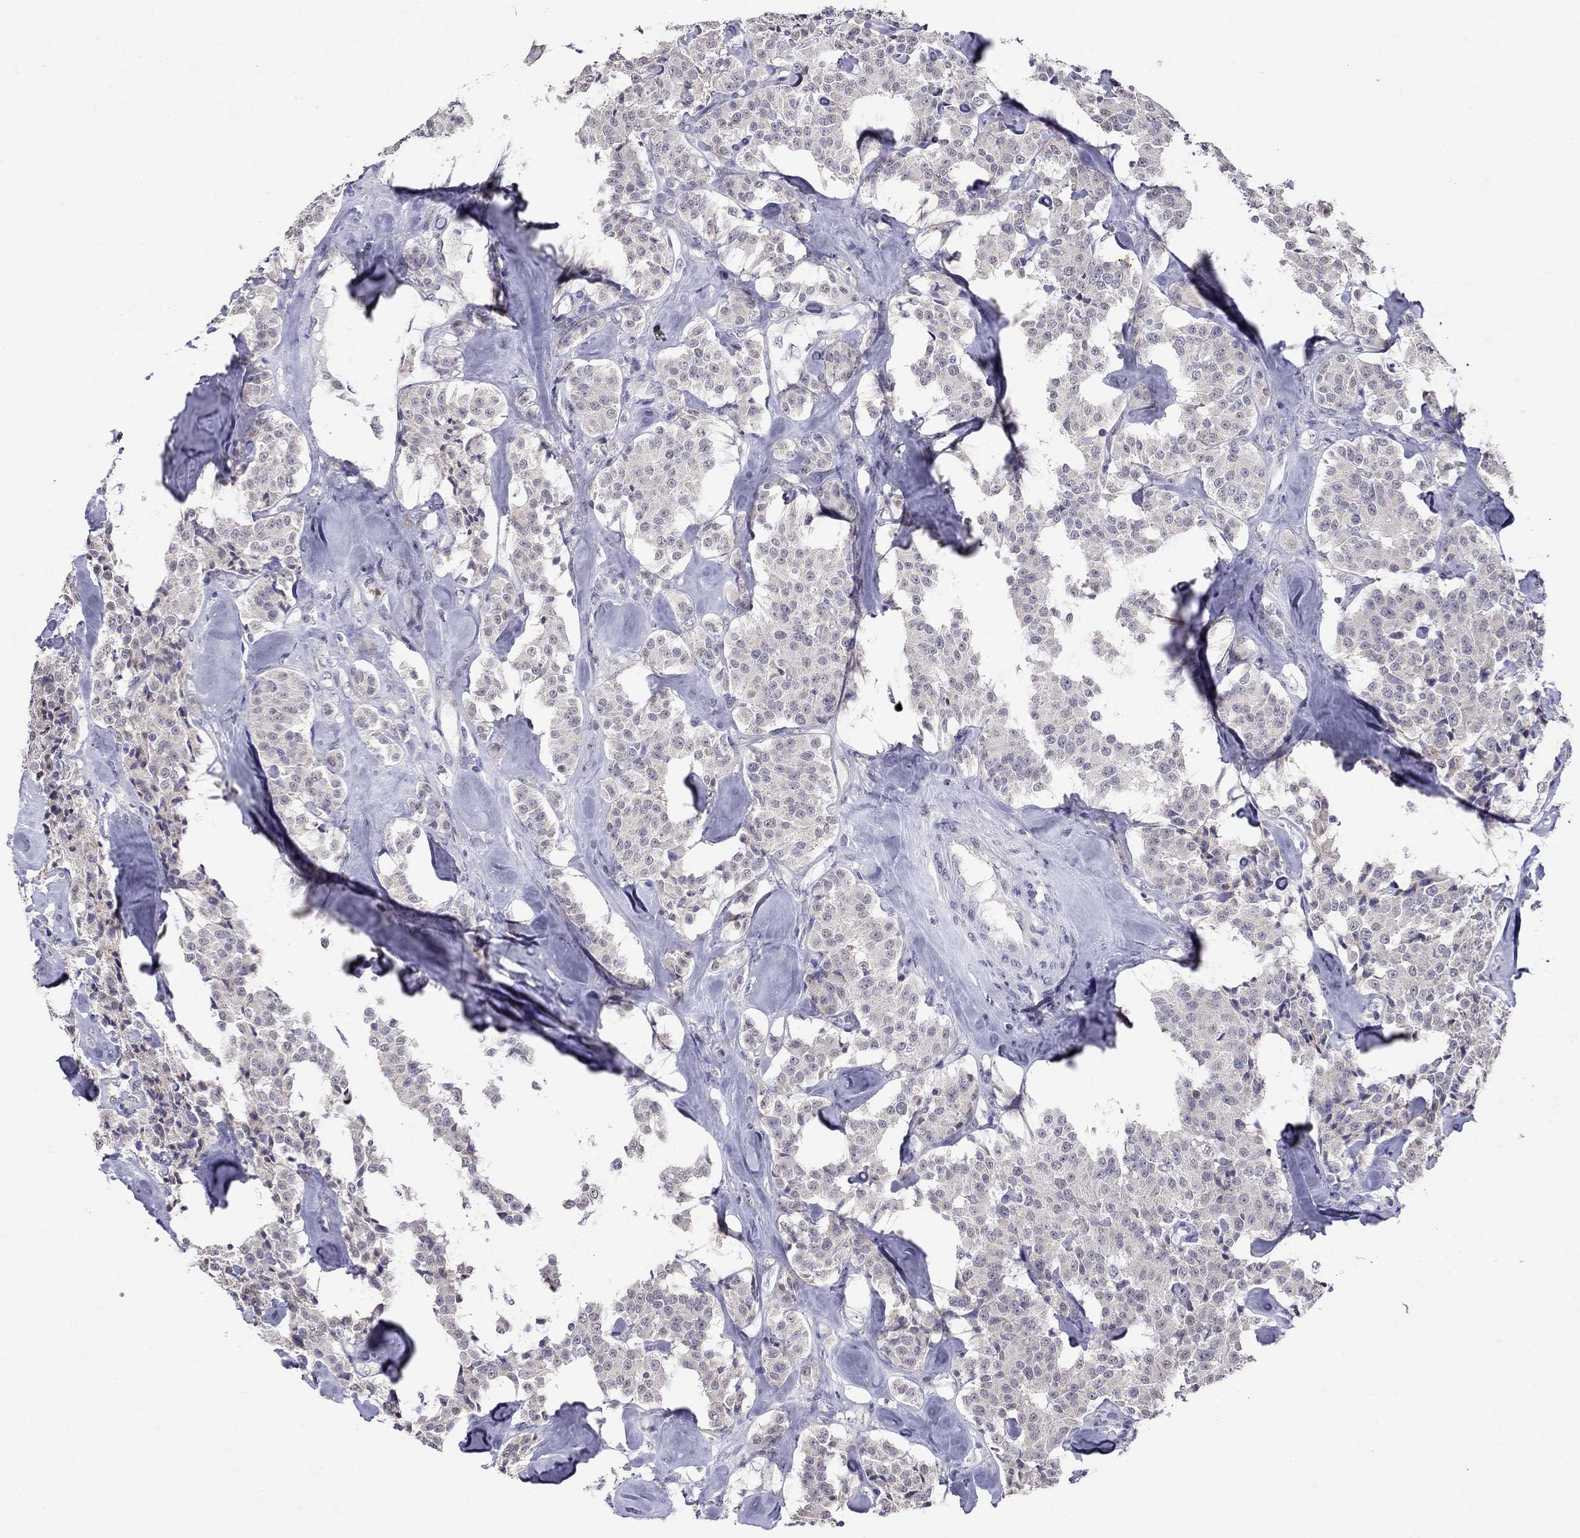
{"staining": {"intensity": "negative", "quantity": "none", "location": "none"}, "tissue": "carcinoid", "cell_type": "Tumor cells", "image_type": "cancer", "snomed": [{"axis": "morphology", "description": "Carcinoid, malignant, NOS"}, {"axis": "topography", "description": "Pancreas"}], "caption": "A micrograph of human carcinoid is negative for staining in tumor cells. (Stains: DAB IHC with hematoxylin counter stain, Microscopy: brightfield microscopy at high magnification).", "gene": "MYO3B", "patient": {"sex": "male", "age": 41}}